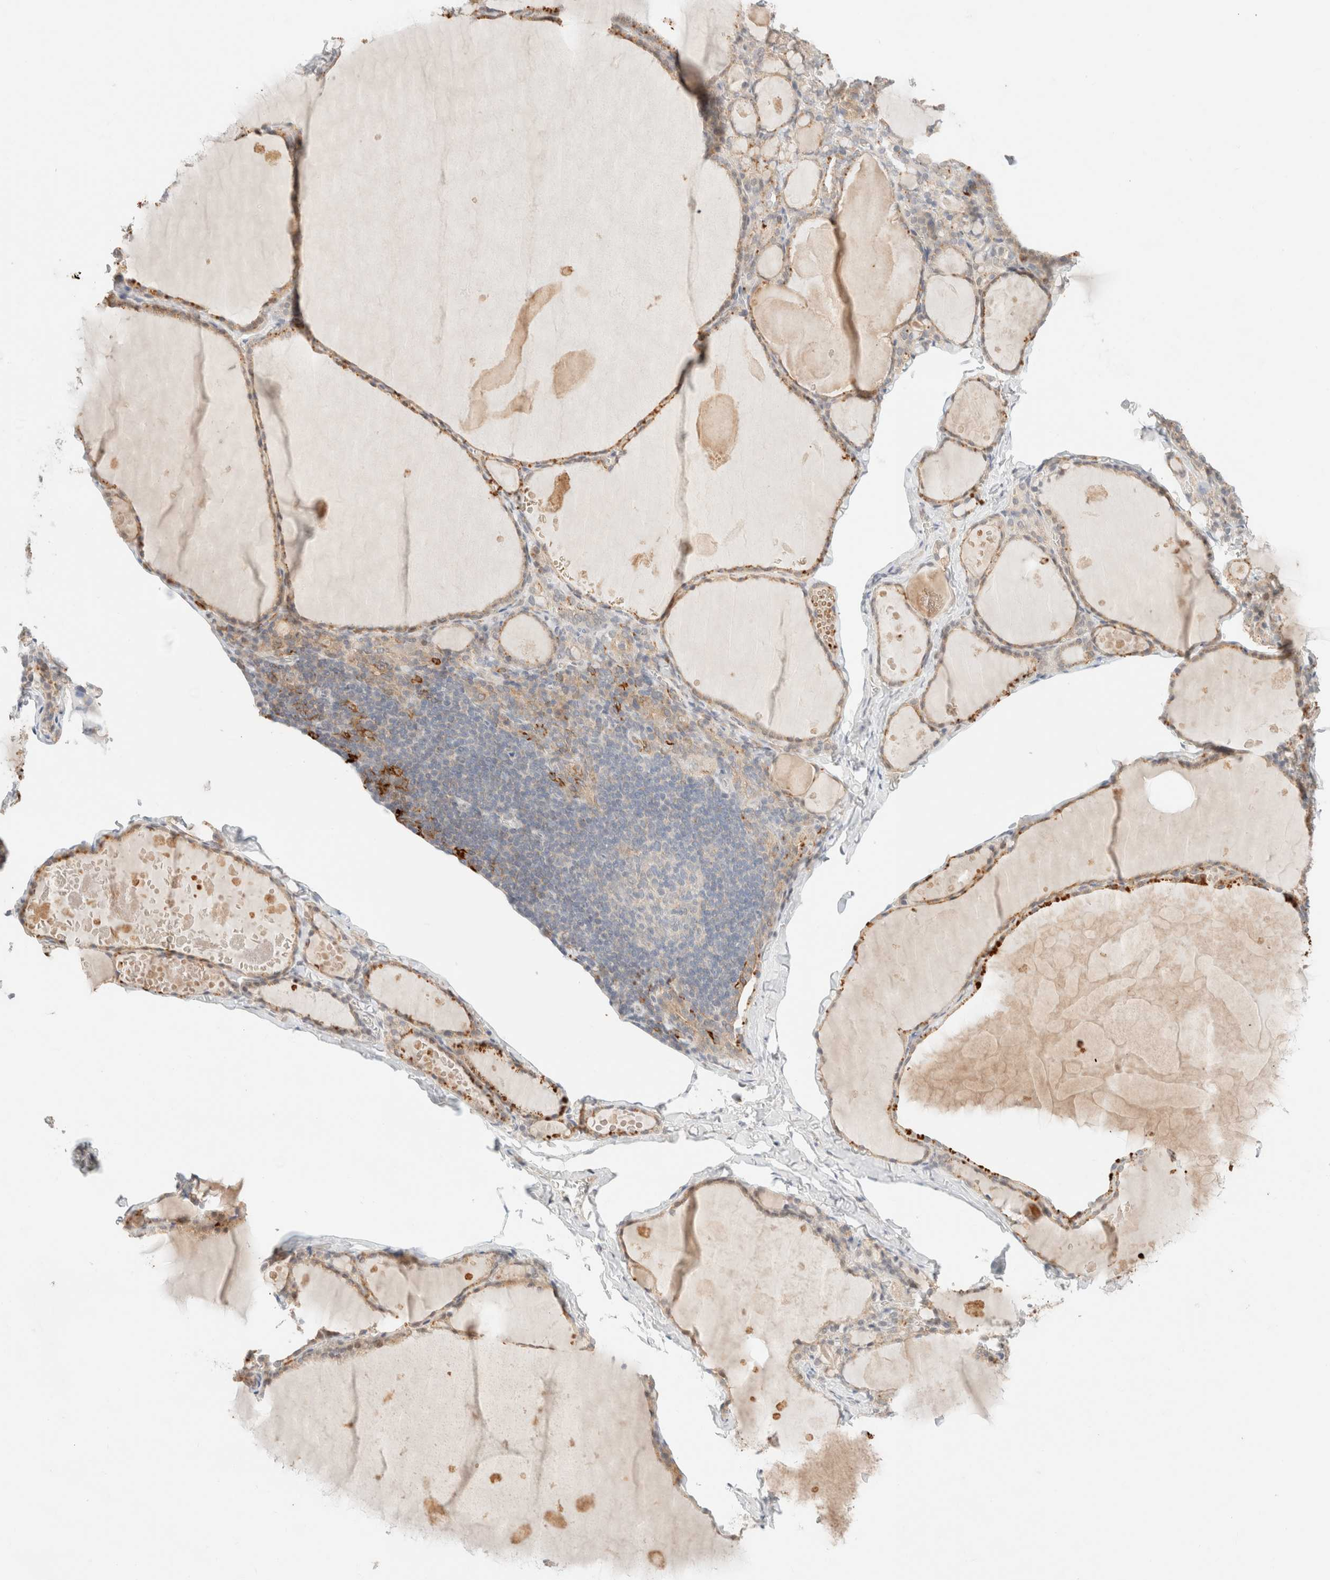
{"staining": {"intensity": "moderate", "quantity": ">75%", "location": "cytoplasmic/membranous"}, "tissue": "thyroid gland", "cell_type": "Glandular cells", "image_type": "normal", "snomed": [{"axis": "morphology", "description": "Normal tissue, NOS"}, {"axis": "topography", "description": "Thyroid gland"}], "caption": "A brown stain labels moderate cytoplasmic/membranous expression of a protein in glandular cells of normal human thyroid gland.", "gene": "SGSM2", "patient": {"sex": "male", "age": 56}}